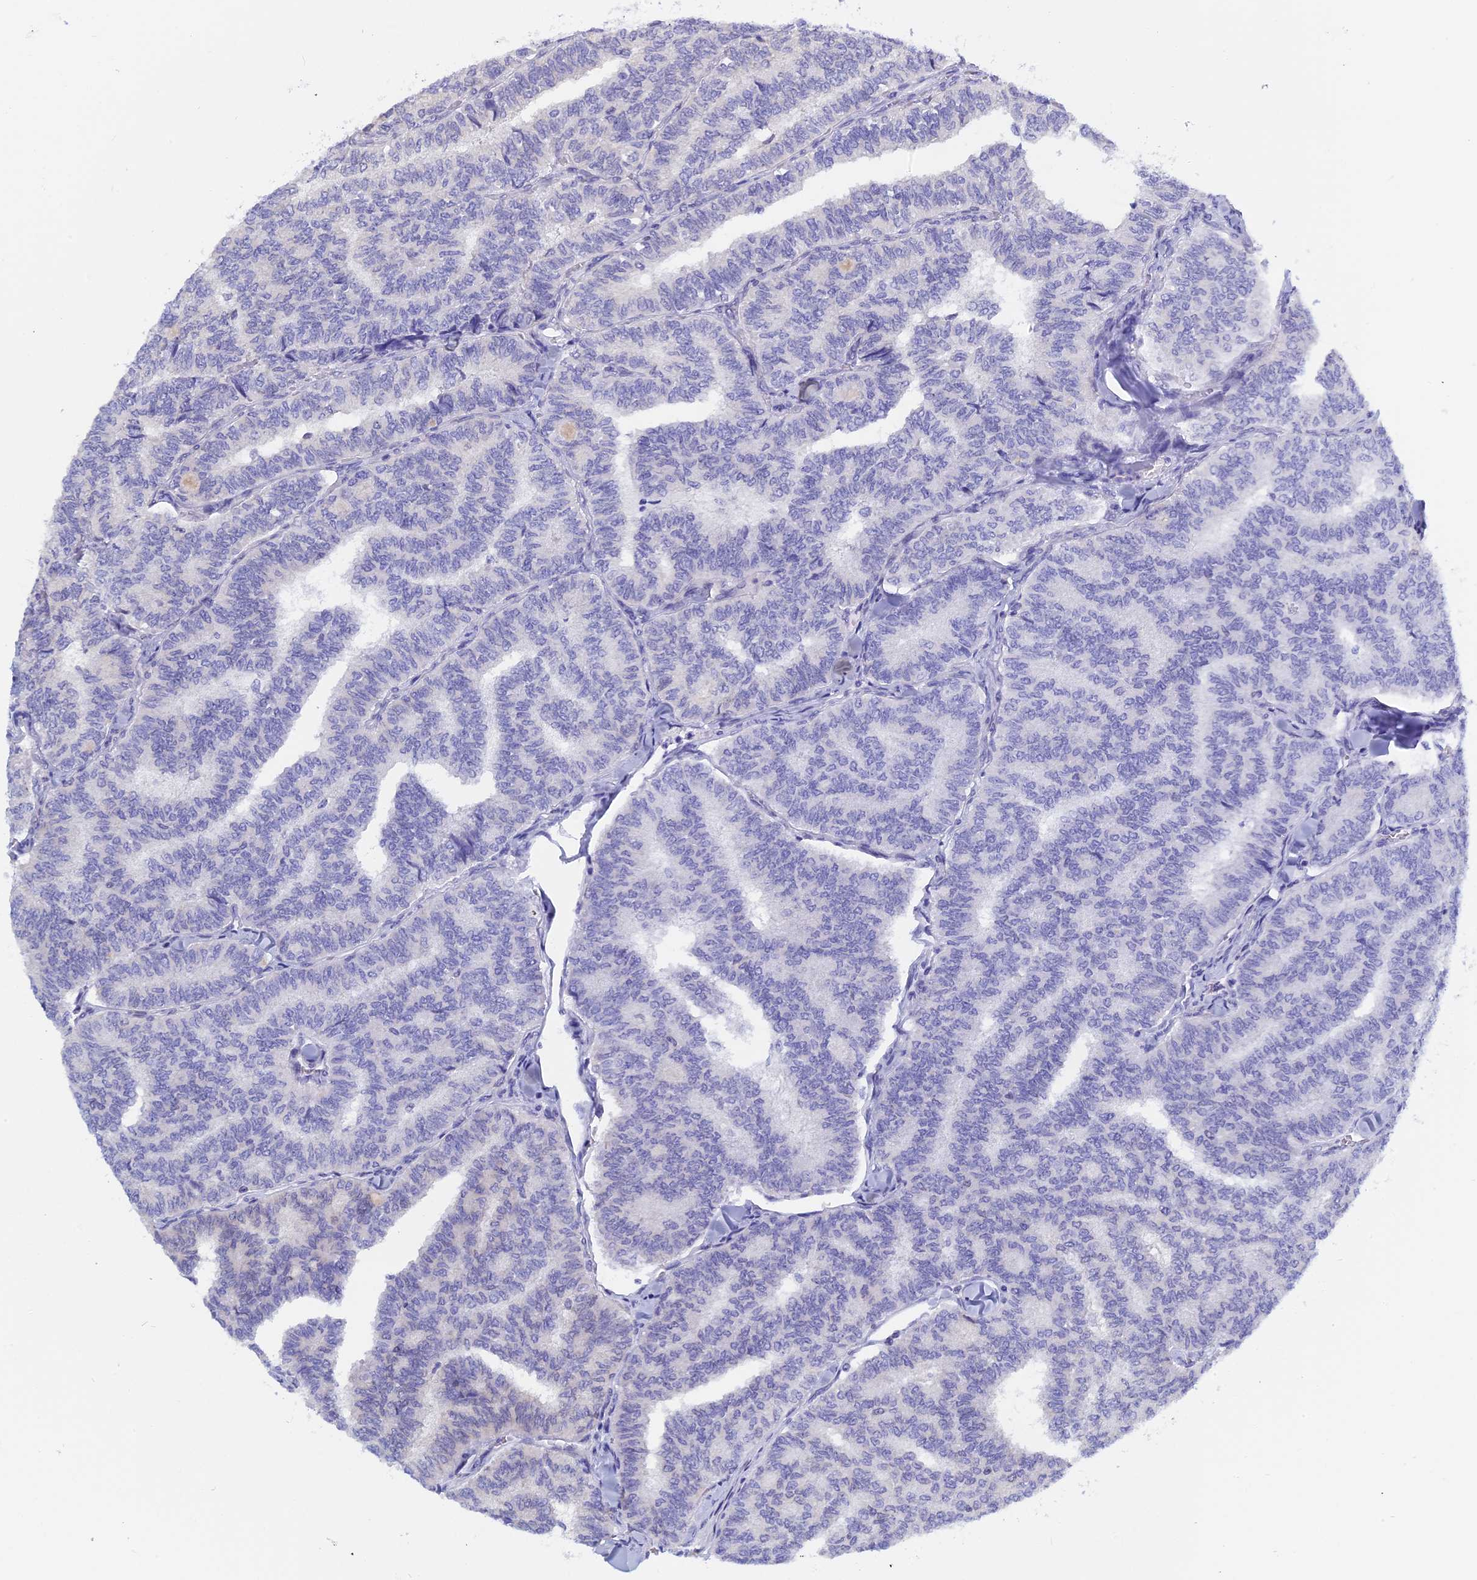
{"staining": {"intensity": "negative", "quantity": "none", "location": "none"}, "tissue": "thyroid cancer", "cell_type": "Tumor cells", "image_type": "cancer", "snomed": [{"axis": "morphology", "description": "Papillary adenocarcinoma, NOS"}, {"axis": "topography", "description": "Thyroid gland"}], "caption": "The histopathology image demonstrates no staining of tumor cells in thyroid cancer.", "gene": "NAA10", "patient": {"sex": "female", "age": 35}}